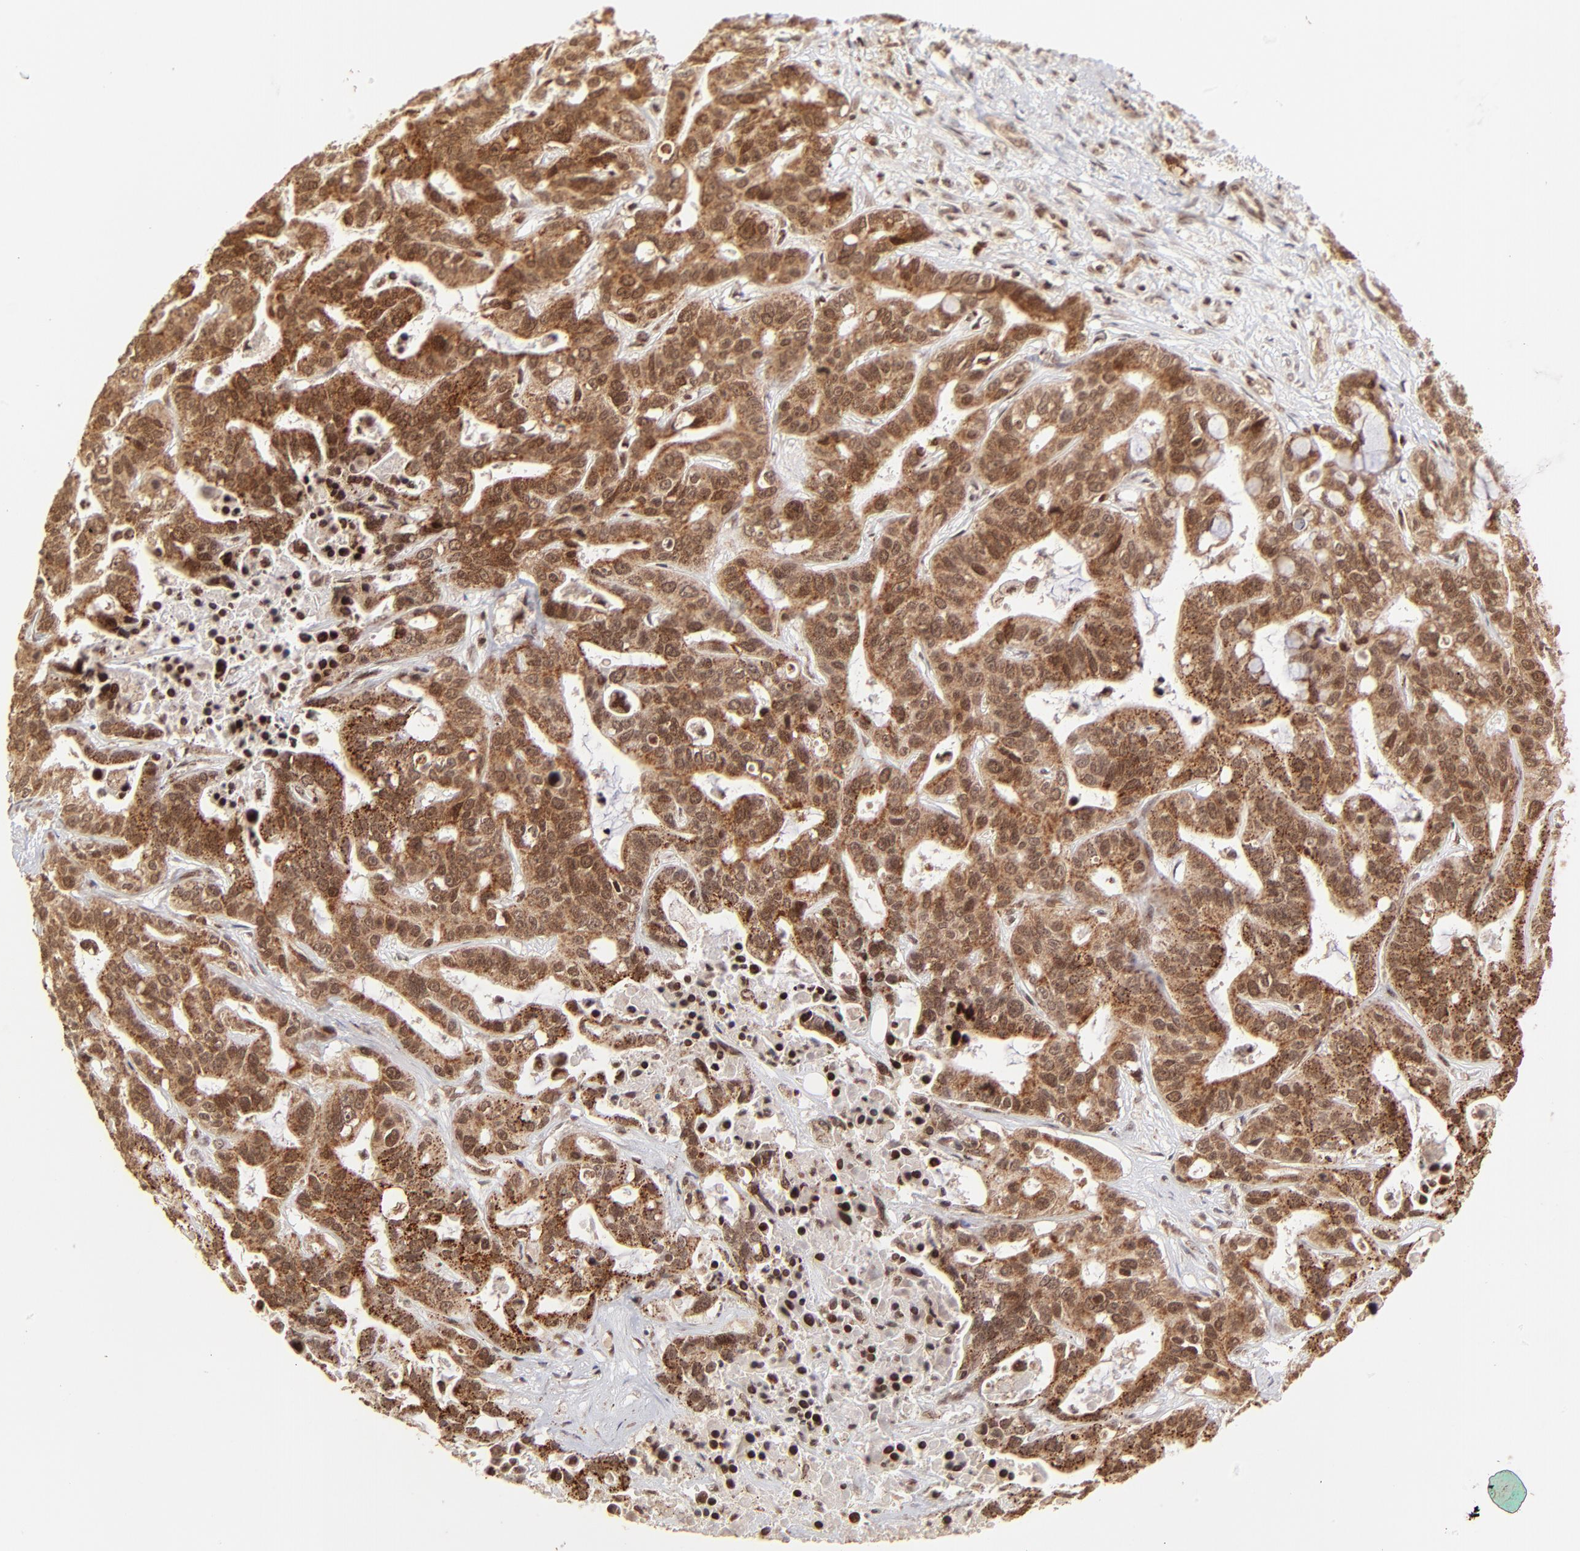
{"staining": {"intensity": "strong", "quantity": ">75%", "location": "cytoplasmic/membranous"}, "tissue": "liver cancer", "cell_type": "Tumor cells", "image_type": "cancer", "snomed": [{"axis": "morphology", "description": "Cholangiocarcinoma"}, {"axis": "topography", "description": "Liver"}], "caption": "There is high levels of strong cytoplasmic/membranous positivity in tumor cells of liver cancer, as demonstrated by immunohistochemical staining (brown color).", "gene": "MED15", "patient": {"sex": "female", "age": 65}}